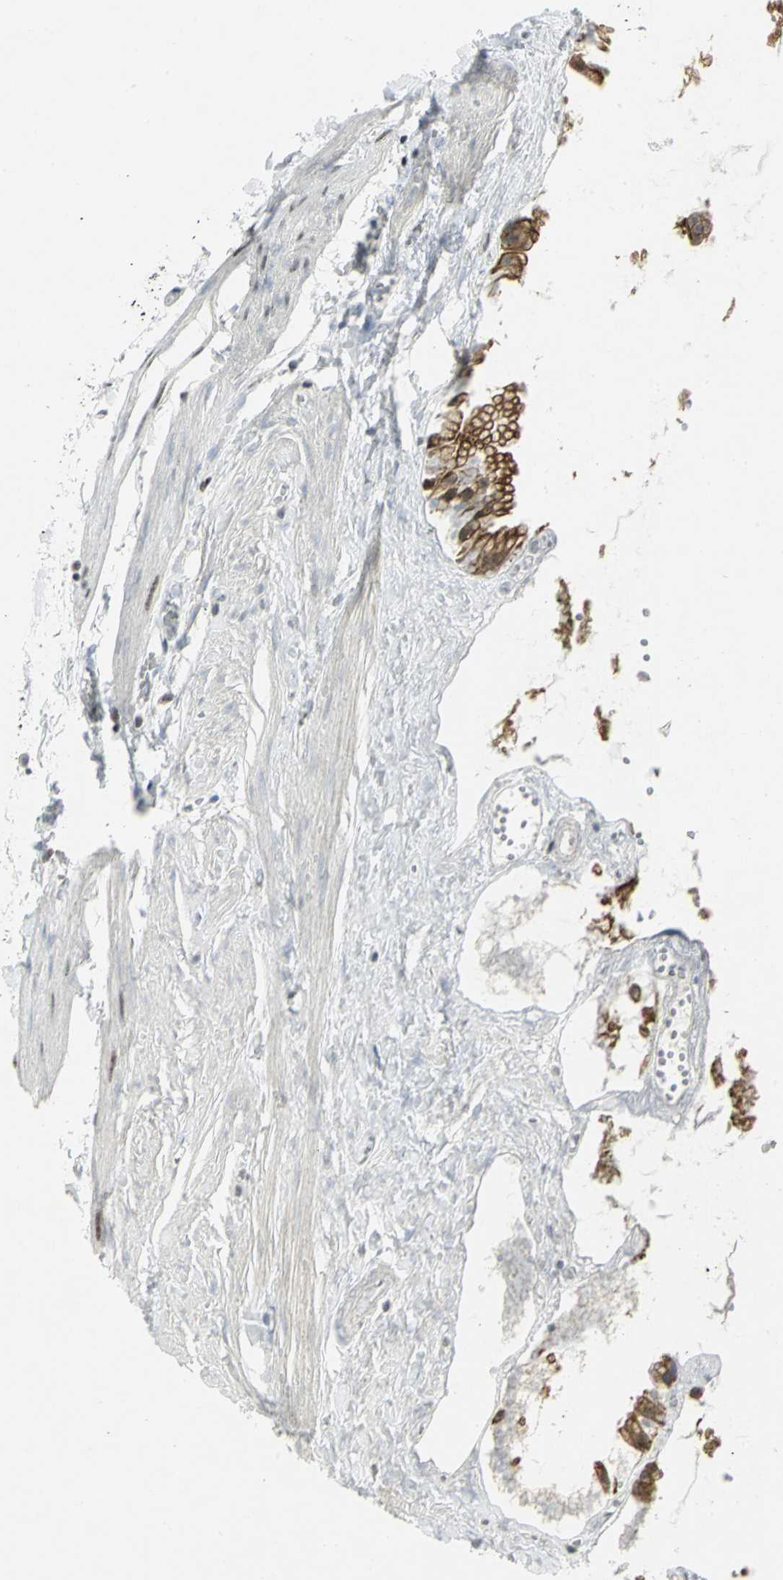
{"staining": {"intensity": "strong", "quantity": ">75%", "location": "cytoplasmic/membranous"}, "tissue": "gallbladder", "cell_type": "Glandular cells", "image_type": "normal", "snomed": [{"axis": "morphology", "description": "Normal tissue, NOS"}, {"axis": "topography", "description": "Gallbladder"}], "caption": "Benign gallbladder shows strong cytoplasmic/membranous positivity in about >75% of glandular cells The protein of interest is stained brown, and the nuclei are stained in blue (DAB IHC with brightfield microscopy, high magnification)..", "gene": "RPA1", "patient": {"sex": "female", "age": 63}}